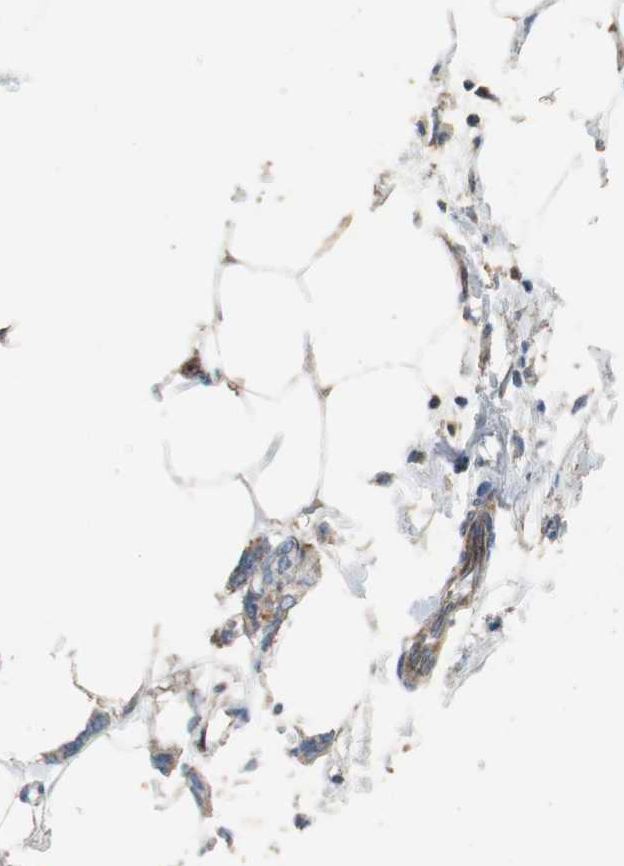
{"staining": {"intensity": "weak", "quantity": ">75%", "location": "cytoplasmic/membranous"}, "tissue": "breast cancer", "cell_type": "Tumor cells", "image_type": "cancer", "snomed": [{"axis": "morphology", "description": "Duct carcinoma"}, {"axis": "topography", "description": "Breast"}], "caption": "Protein analysis of breast cancer (invasive ductal carcinoma) tissue shows weak cytoplasmic/membranous staining in about >75% of tumor cells.", "gene": "PRKRA", "patient": {"sex": "female", "age": 84}}